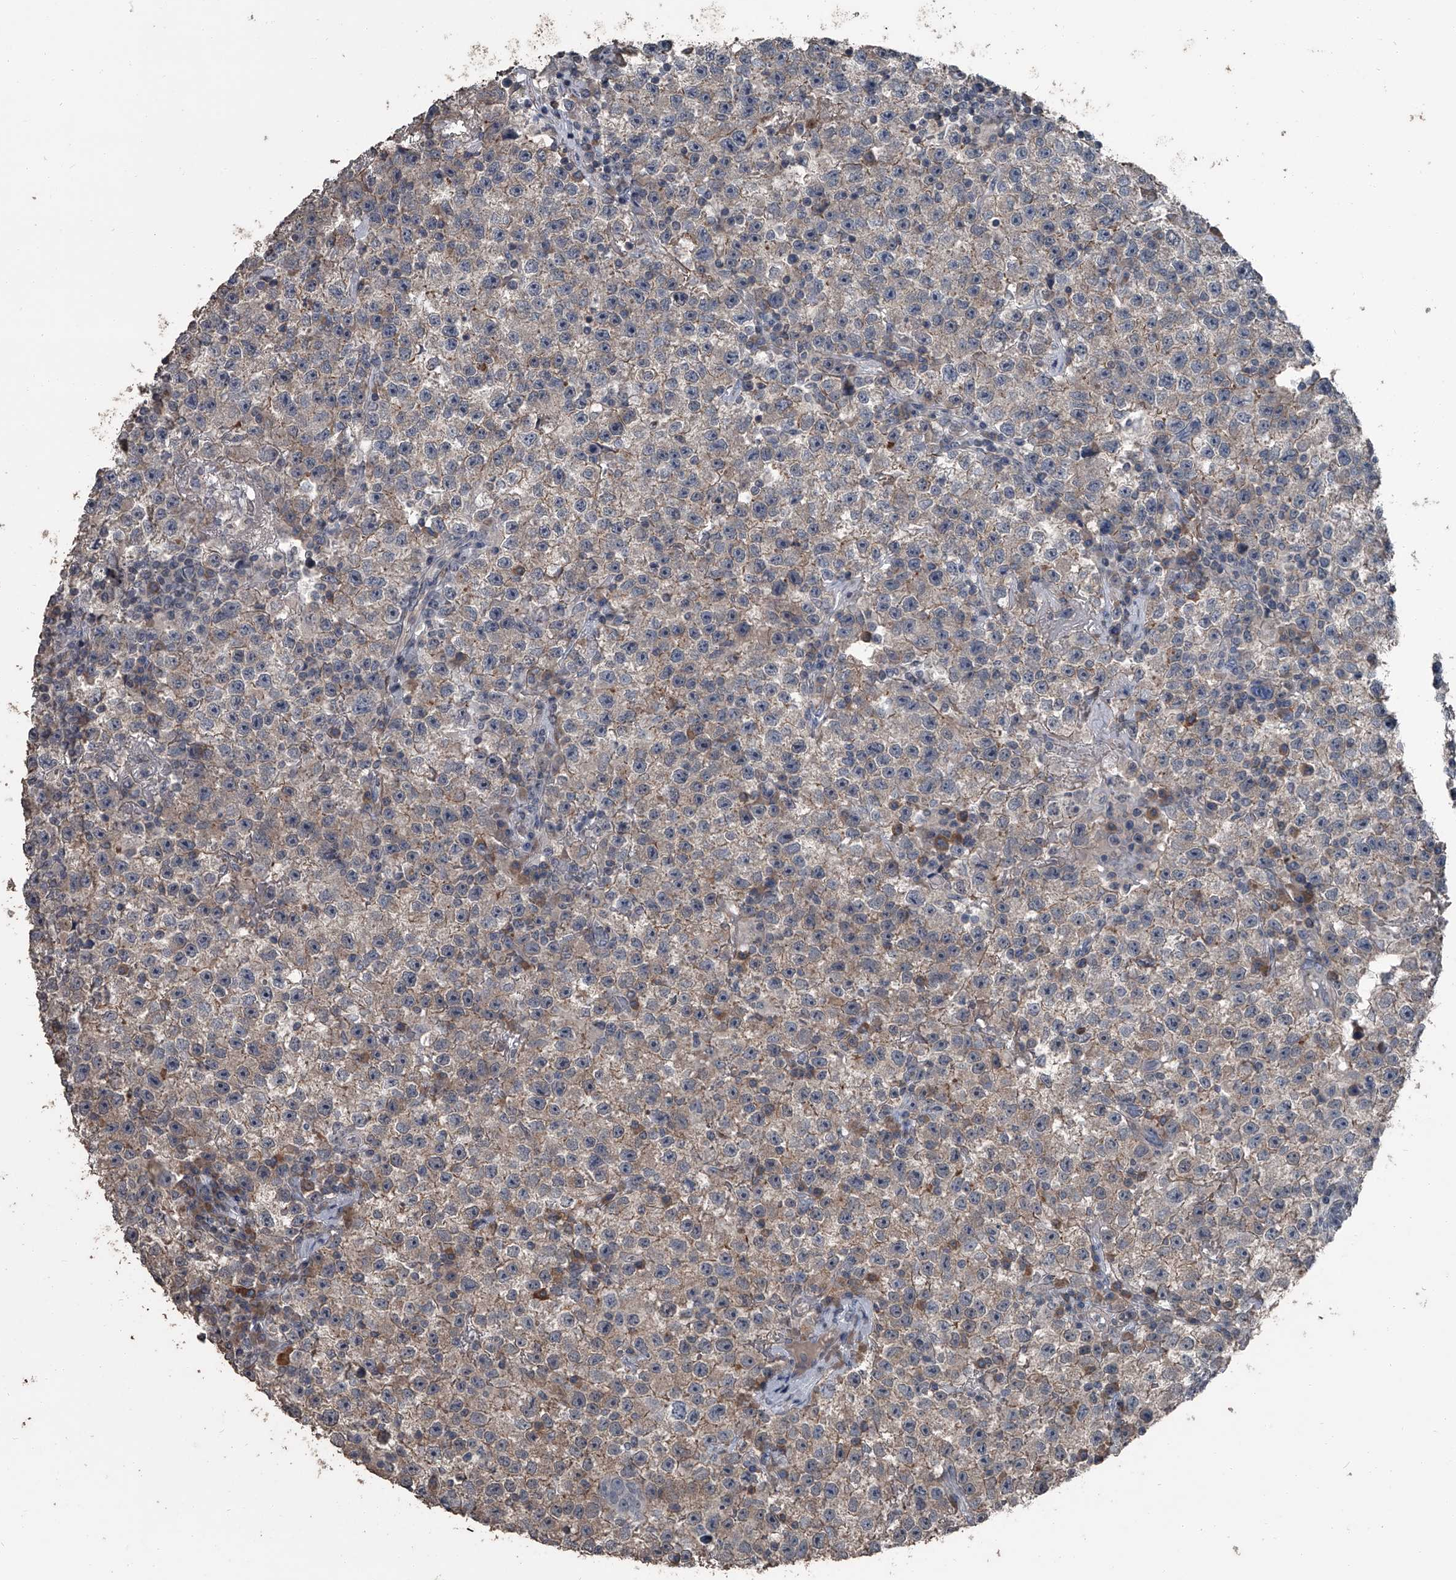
{"staining": {"intensity": "weak", "quantity": "25%-75%", "location": "cytoplasmic/membranous"}, "tissue": "testis cancer", "cell_type": "Tumor cells", "image_type": "cancer", "snomed": [{"axis": "morphology", "description": "Seminoma, NOS"}, {"axis": "topography", "description": "Testis"}], "caption": "Weak cytoplasmic/membranous staining for a protein is present in about 25%-75% of tumor cells of testis cancer (seminoma) using immunohistochemistry.", "gene": "OARD1", "patient": {"sex": "male", "age": 22}}